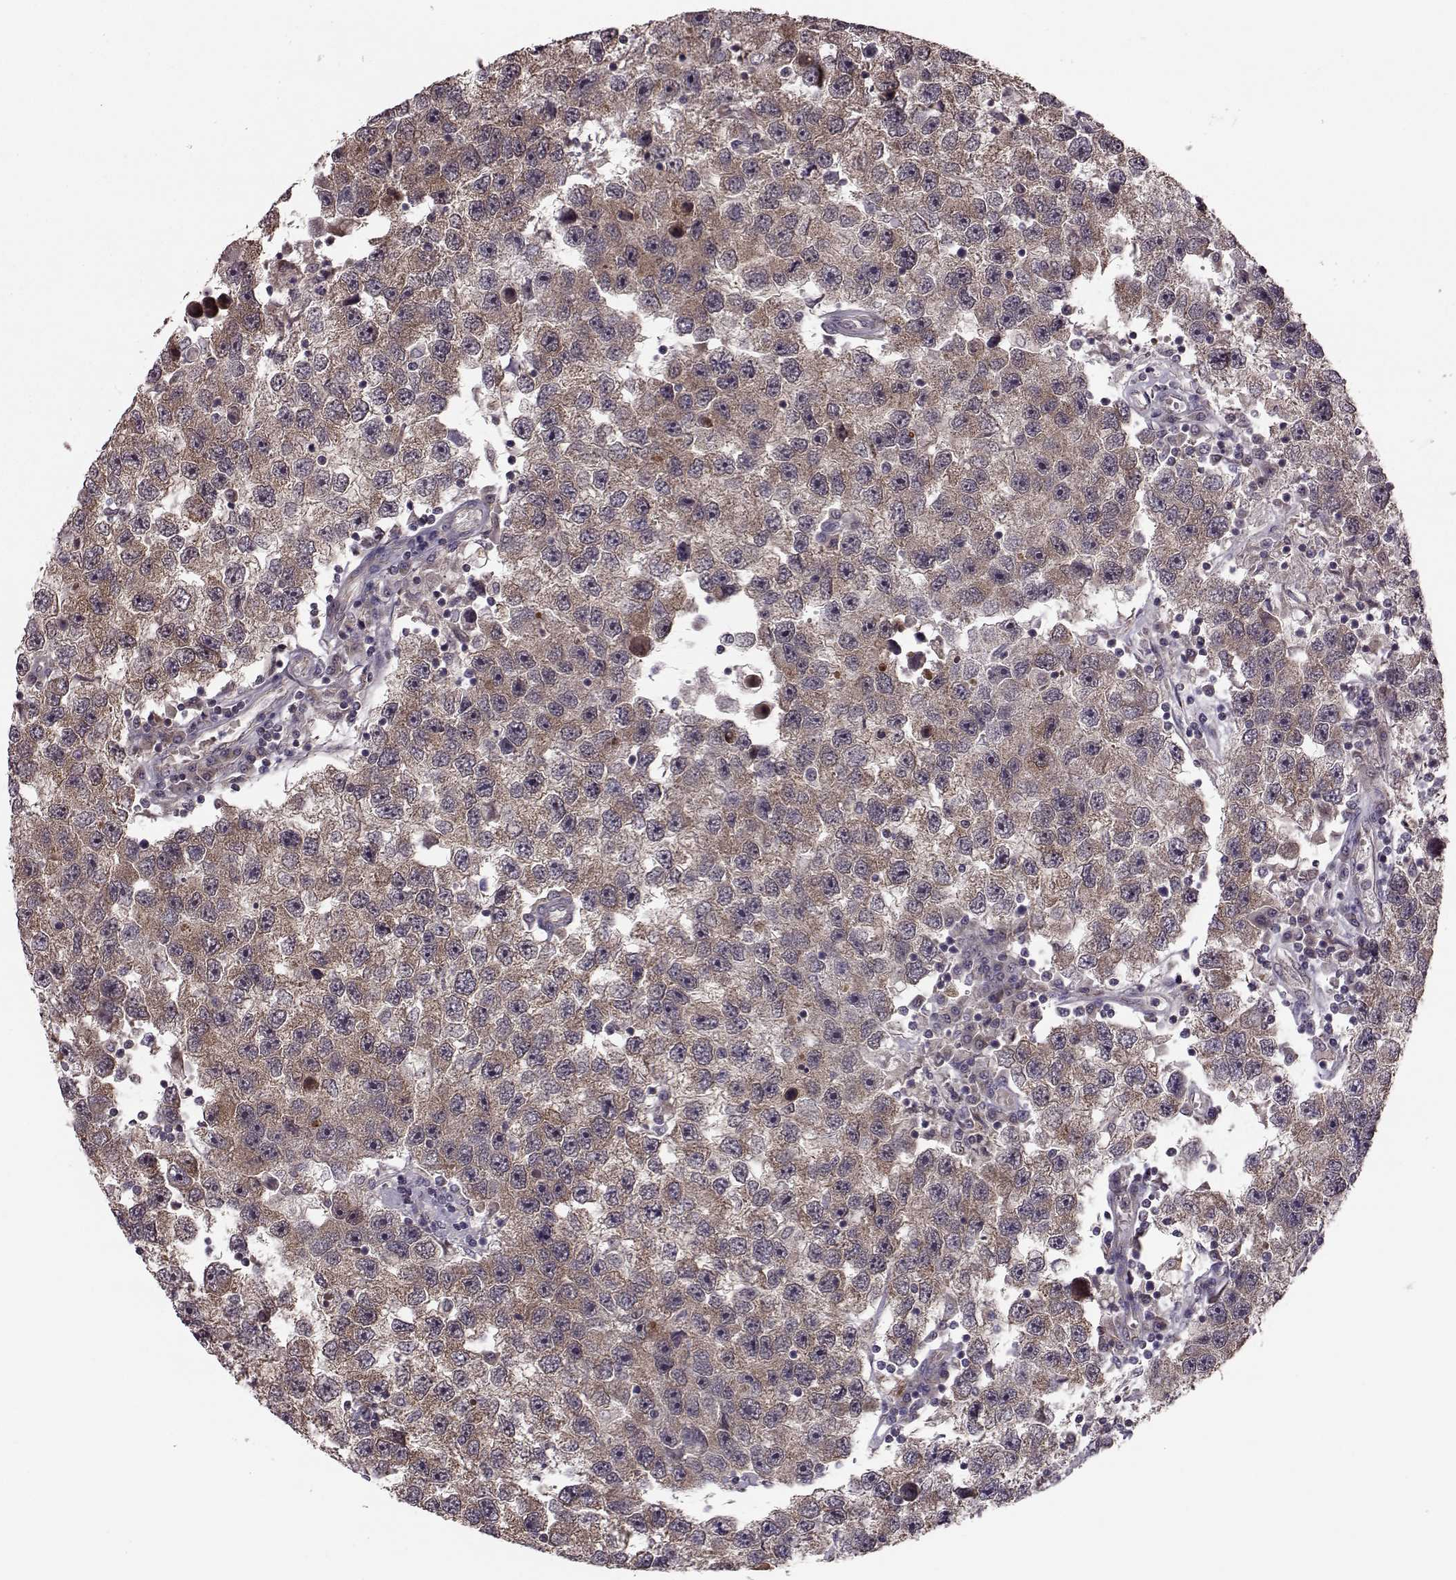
{"staining": {"intensity": "moderate", "quantity": ">75%", "location": "cytoplasmic/membranous"}, "tissue": "testis cancer", "cell_type": "Tumor cells", "image_type": "cancer", "snomed": [{"axis": "morphology", "description": "Seminoma, NOS"}, {"axis": "topography", "description": "Testis"}], "caption": "This photomicrograph reveals immunohistochemistry (IHC) staining of human testis cancer (seminoma), with medium moderate cytoplasmic/membranous positivity in approximately >75% of tumor cells.", "gene": "PUDP", "patient": {"sex": "male", "age": 26}}